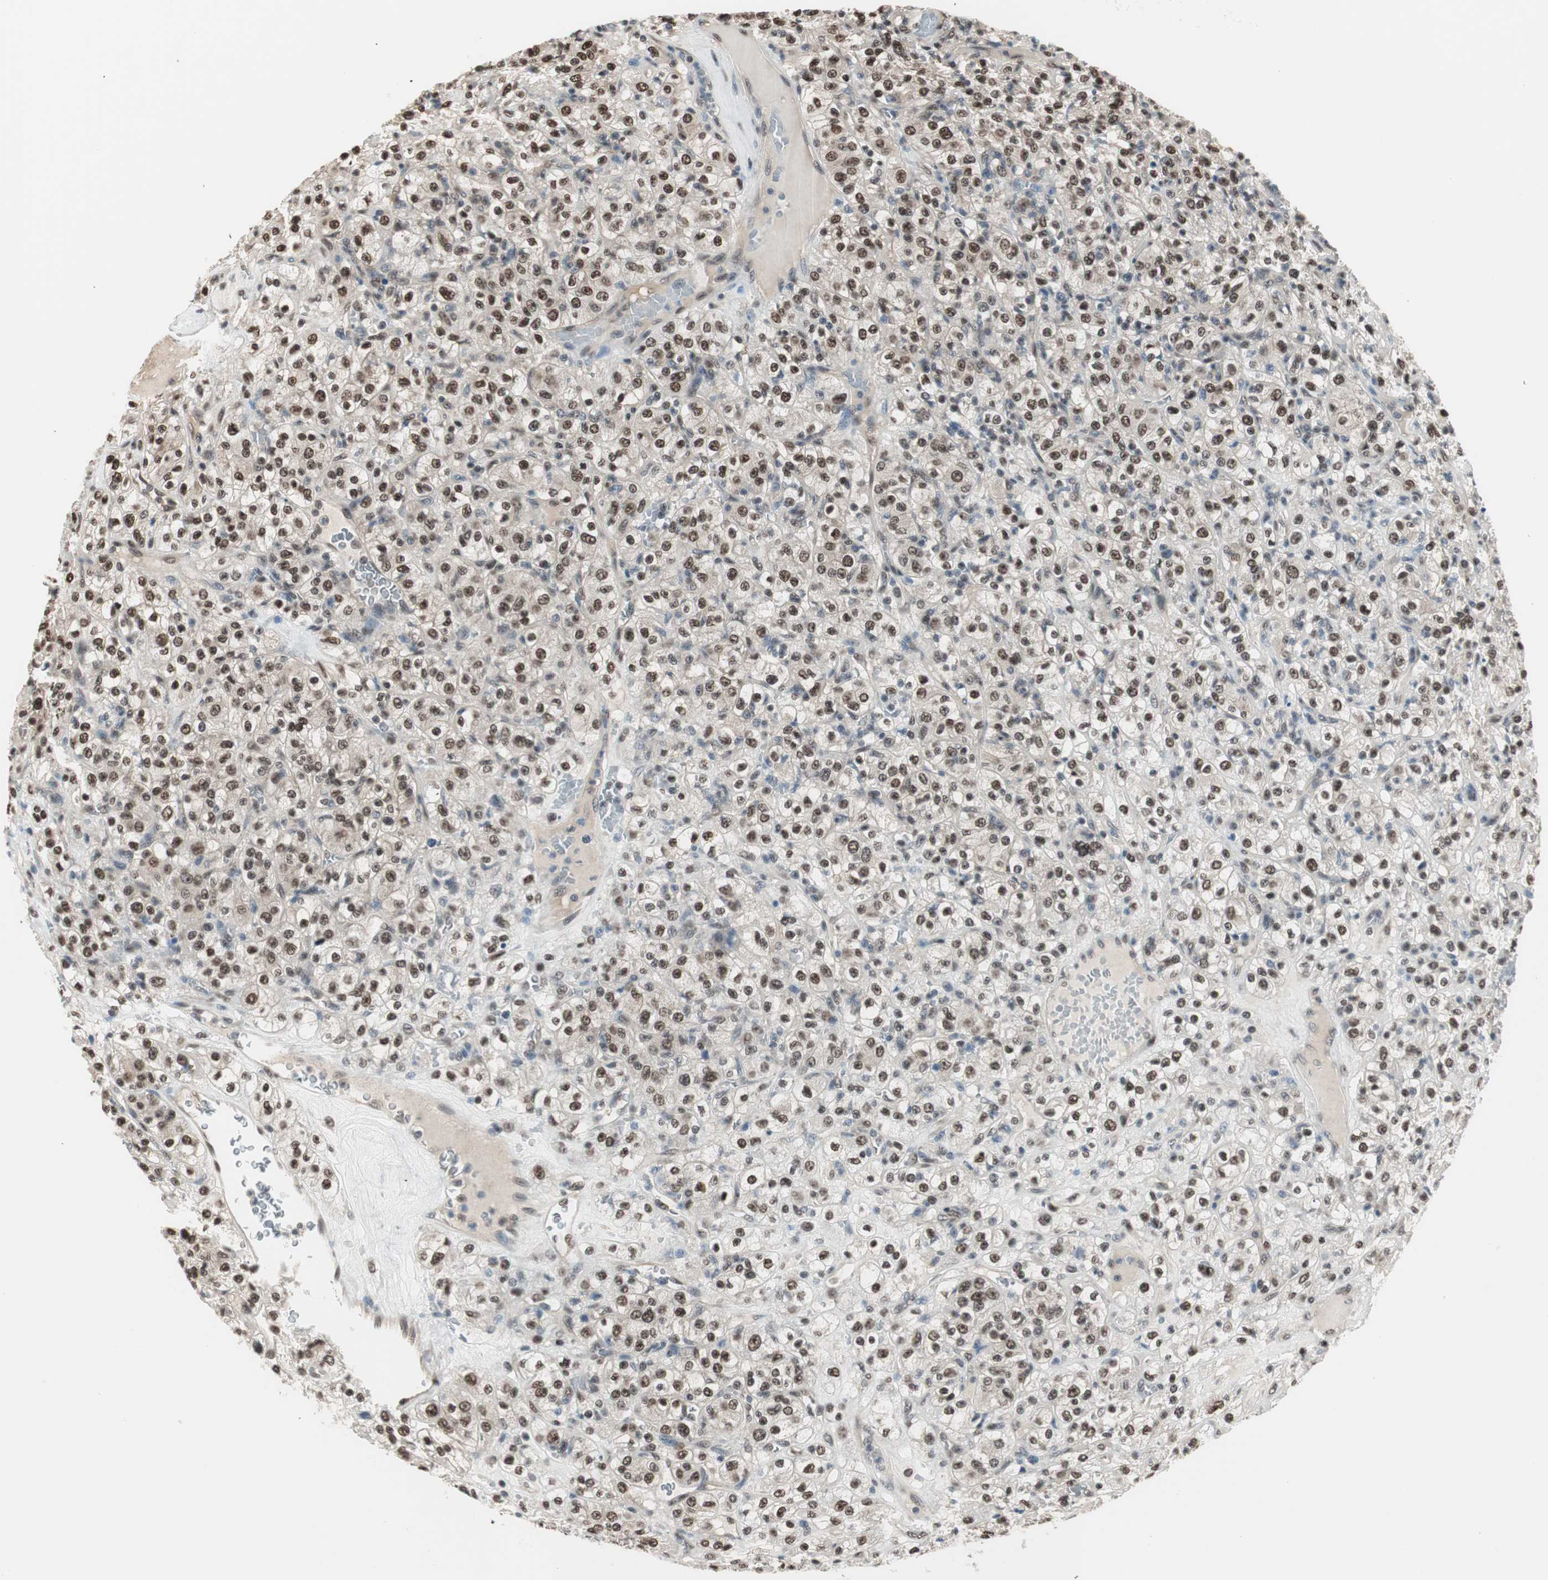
{"staining": {"intensity": "strong", "quantity": ">75%", "location": "nuclear"}, "tissue": "renal cancer", "cell_type": "Tumor cells", "image_type": "cancer", "snomed": [{"axis": "morphology", "description": "Normal tissue, NOS"}, {"axis": "morphology", "description": "Adenocarcinoma, NOS"}, {"axis": "topography", "description": "Kidney"}], "caption": "The micrograph shows a brown stain indicating the presence of a protein in the nuclear of tumor cells in adenocarcinoma (renal). The staining was performed using DAB (3,3'-diaminobenzidine) to visualize the protein expression in brown, while the nuclei were stained in blue with hematoxylin (Magnification: 20x).", "gene": "LONP2", "patient": {"sex": "female", "age": 72}}